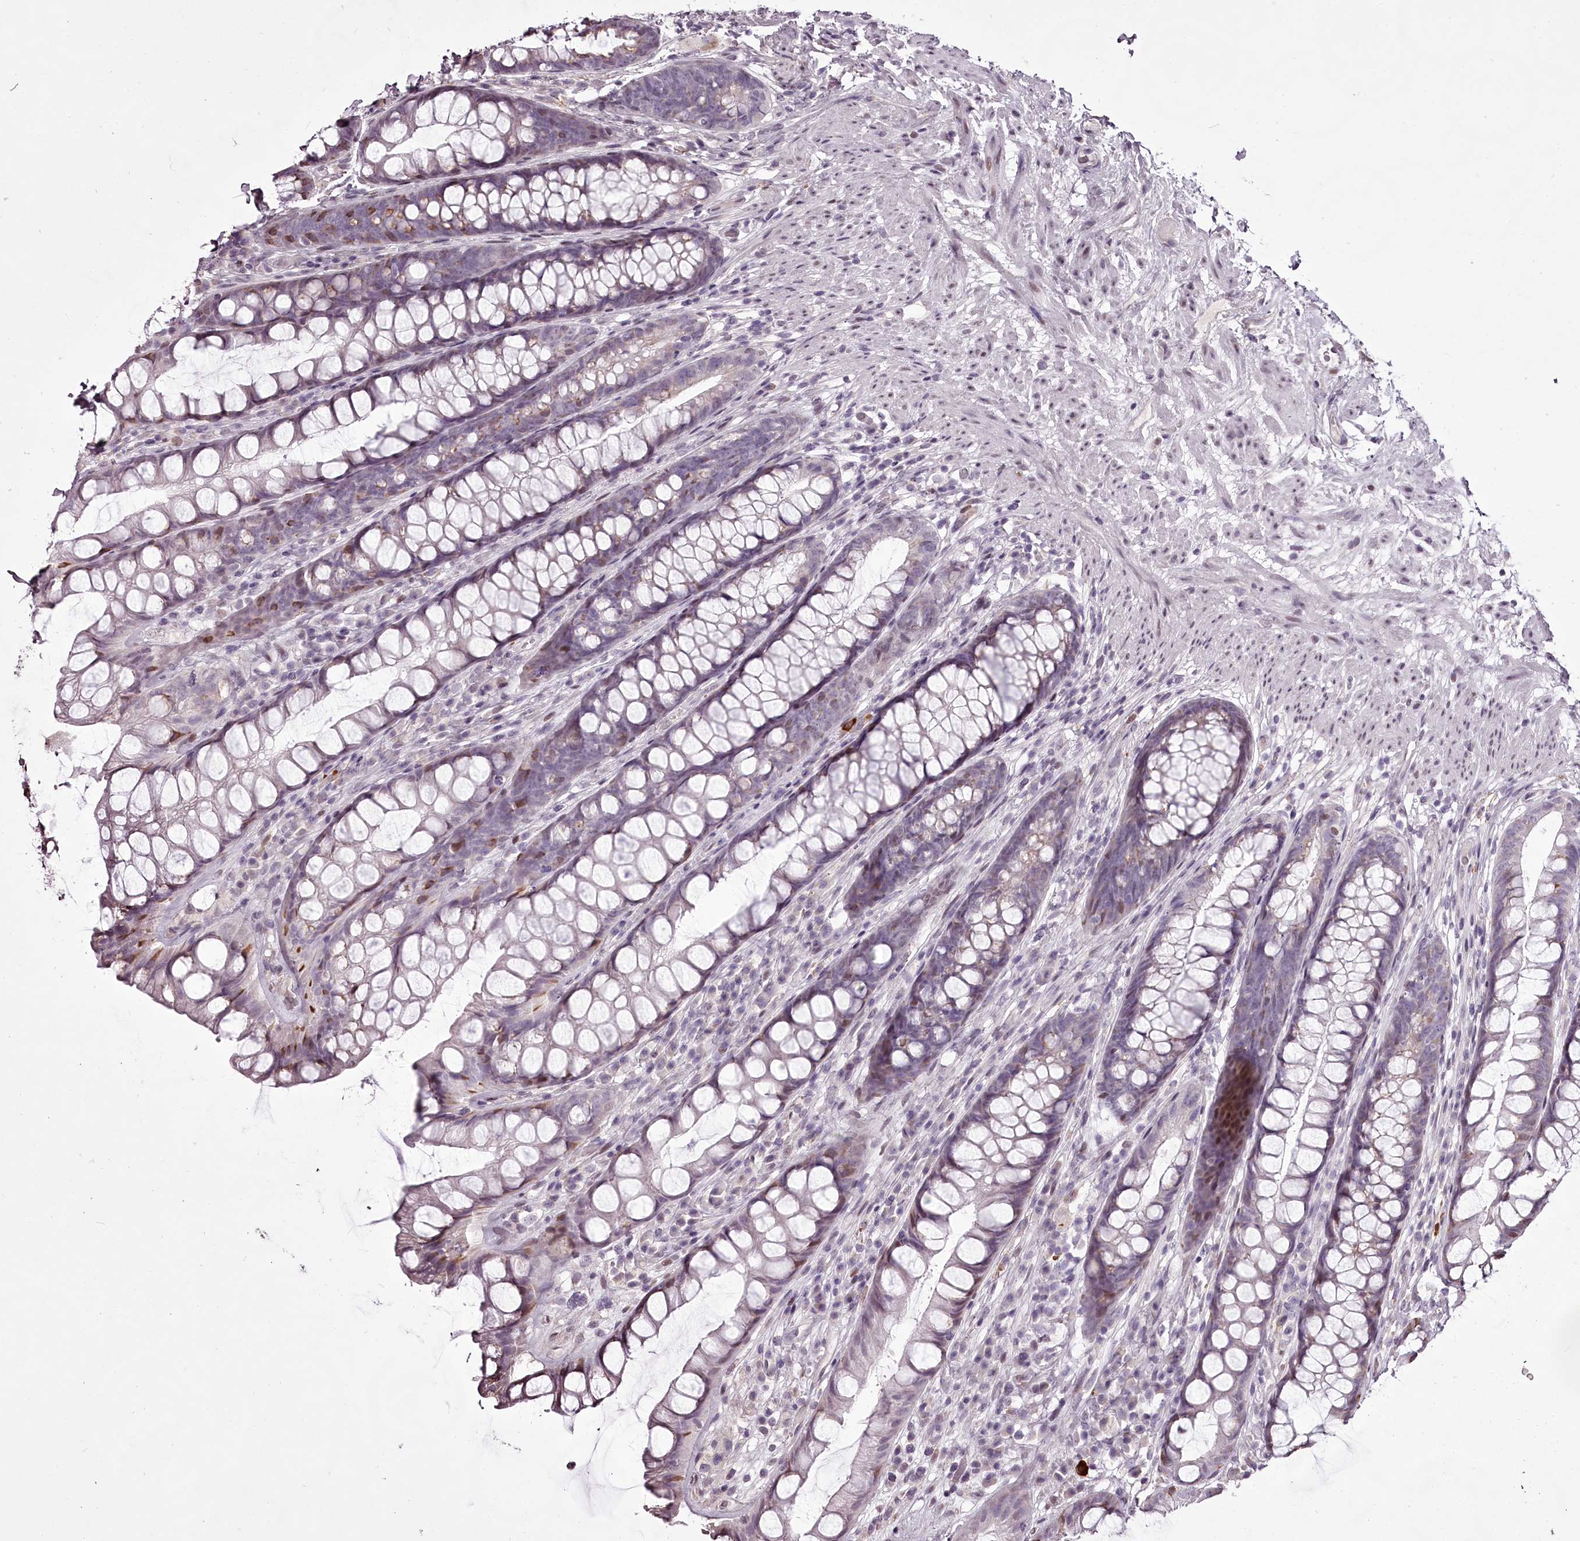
{"staining": {"intensity": "moderate", "quantity": "<25%", "location": "cytoplasmic/membranous,nuclear"}, "tissue": "rectum", "cell_type": "Glandular cells", "image_type": "normal", "snomed": [{"axis": "morphology", "description": "Normal tissue, NOS"}, {"axis": "topography", "description": "Rectum"}], "caption": "This is a photomicrograph of IHC staining of unremarkable rectum, which shows moderate staining in the cytoplasmic/membranous,nuclear of glandular cells.", "gene": "C1orf56", "patient": {"sex": "male", "age": 74}}